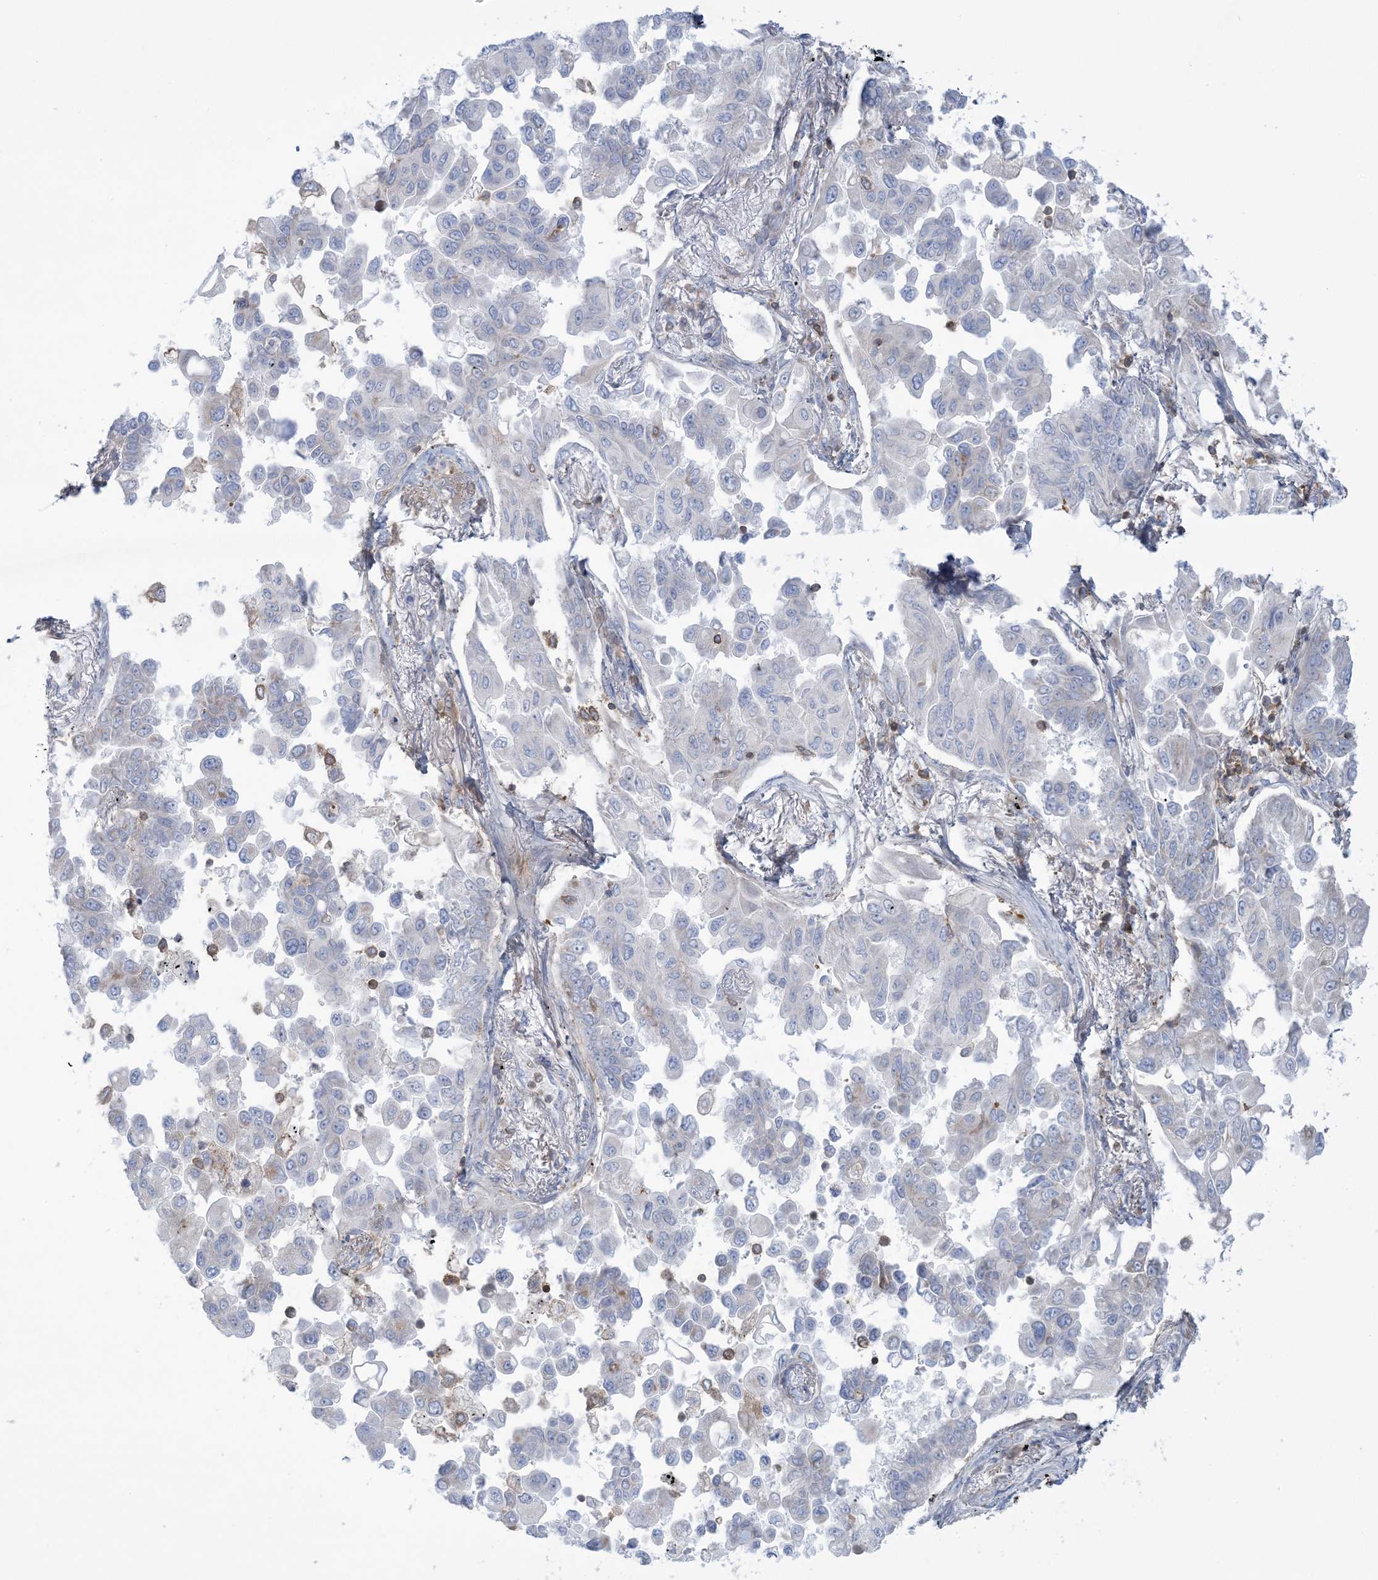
{"staining": {"intensity": "negative", "quantity": "none", "location": "none"}, "tissue": "lung cancer", "cell_type": "Tumor cells", "image_type": "cancer", "snomed": [{"axis": "morphology", "description": "Adenocarcinoma, NOS"}, {"axis": "topography", "description": "Lung"}], "caption": "This micrograph is of lung cancer stained with IHC to label a protein in brown with the nuclei are counter-stained blue. There is no staining in tumor cells.", "gene": "ARHGAP30", "patient": {"sex": "female", "age": 67}}